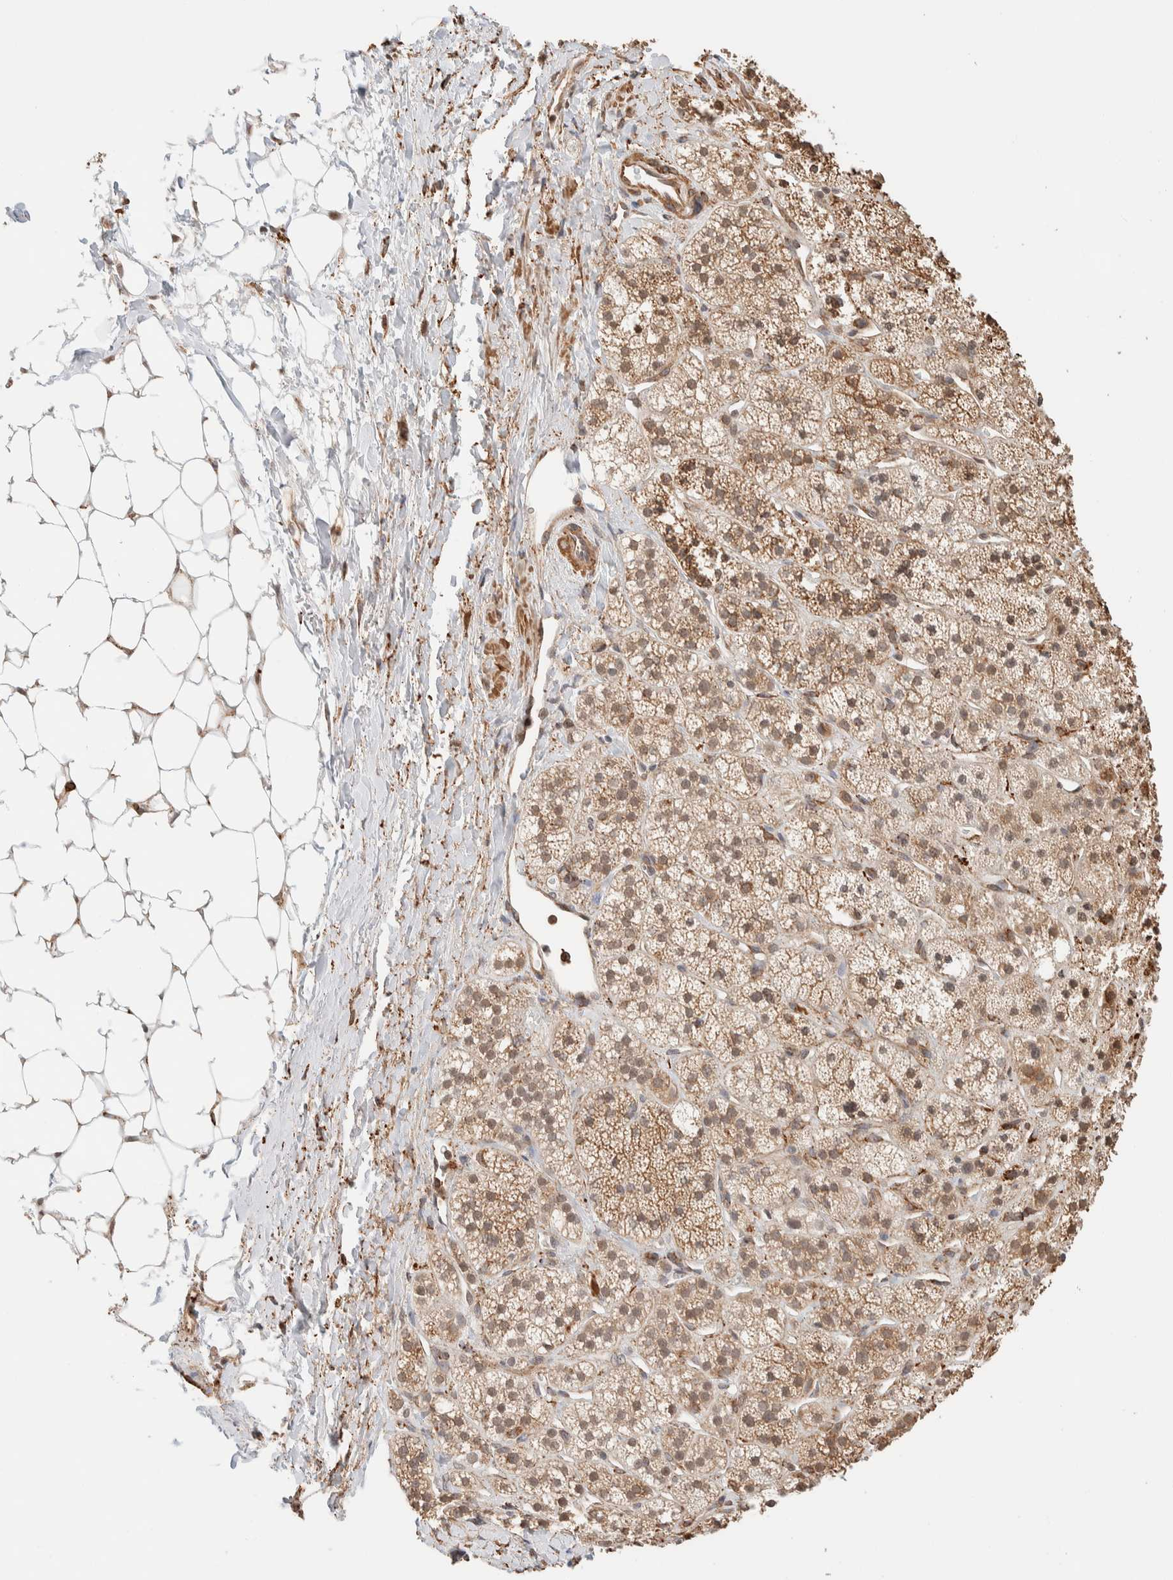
{"staining": {"intensity": "moderate", "quantity": ">75%", "location": "cytoplasmic/membranous,nuclear"}, "tissue": "adrenal gland", "cell_type": "Glandular cells", "image_type": "normal", "snomed": [{"axis": "morphology", "description": "Normal tissue, NOS"}, {"axis": "topography", "description": "Adrenal gland"}], "caption": "Immunohistochemical staining of normal adrenal gland shows >75% levels of moderate cytoplasmic/membranous,nuclear protein expression in approximately >75% of glandular cells. (DAB = brown stain, brightfield microscopy at high magnification).", "gene": "INTS1", "patient": {"sex": "male", "age": 56}}